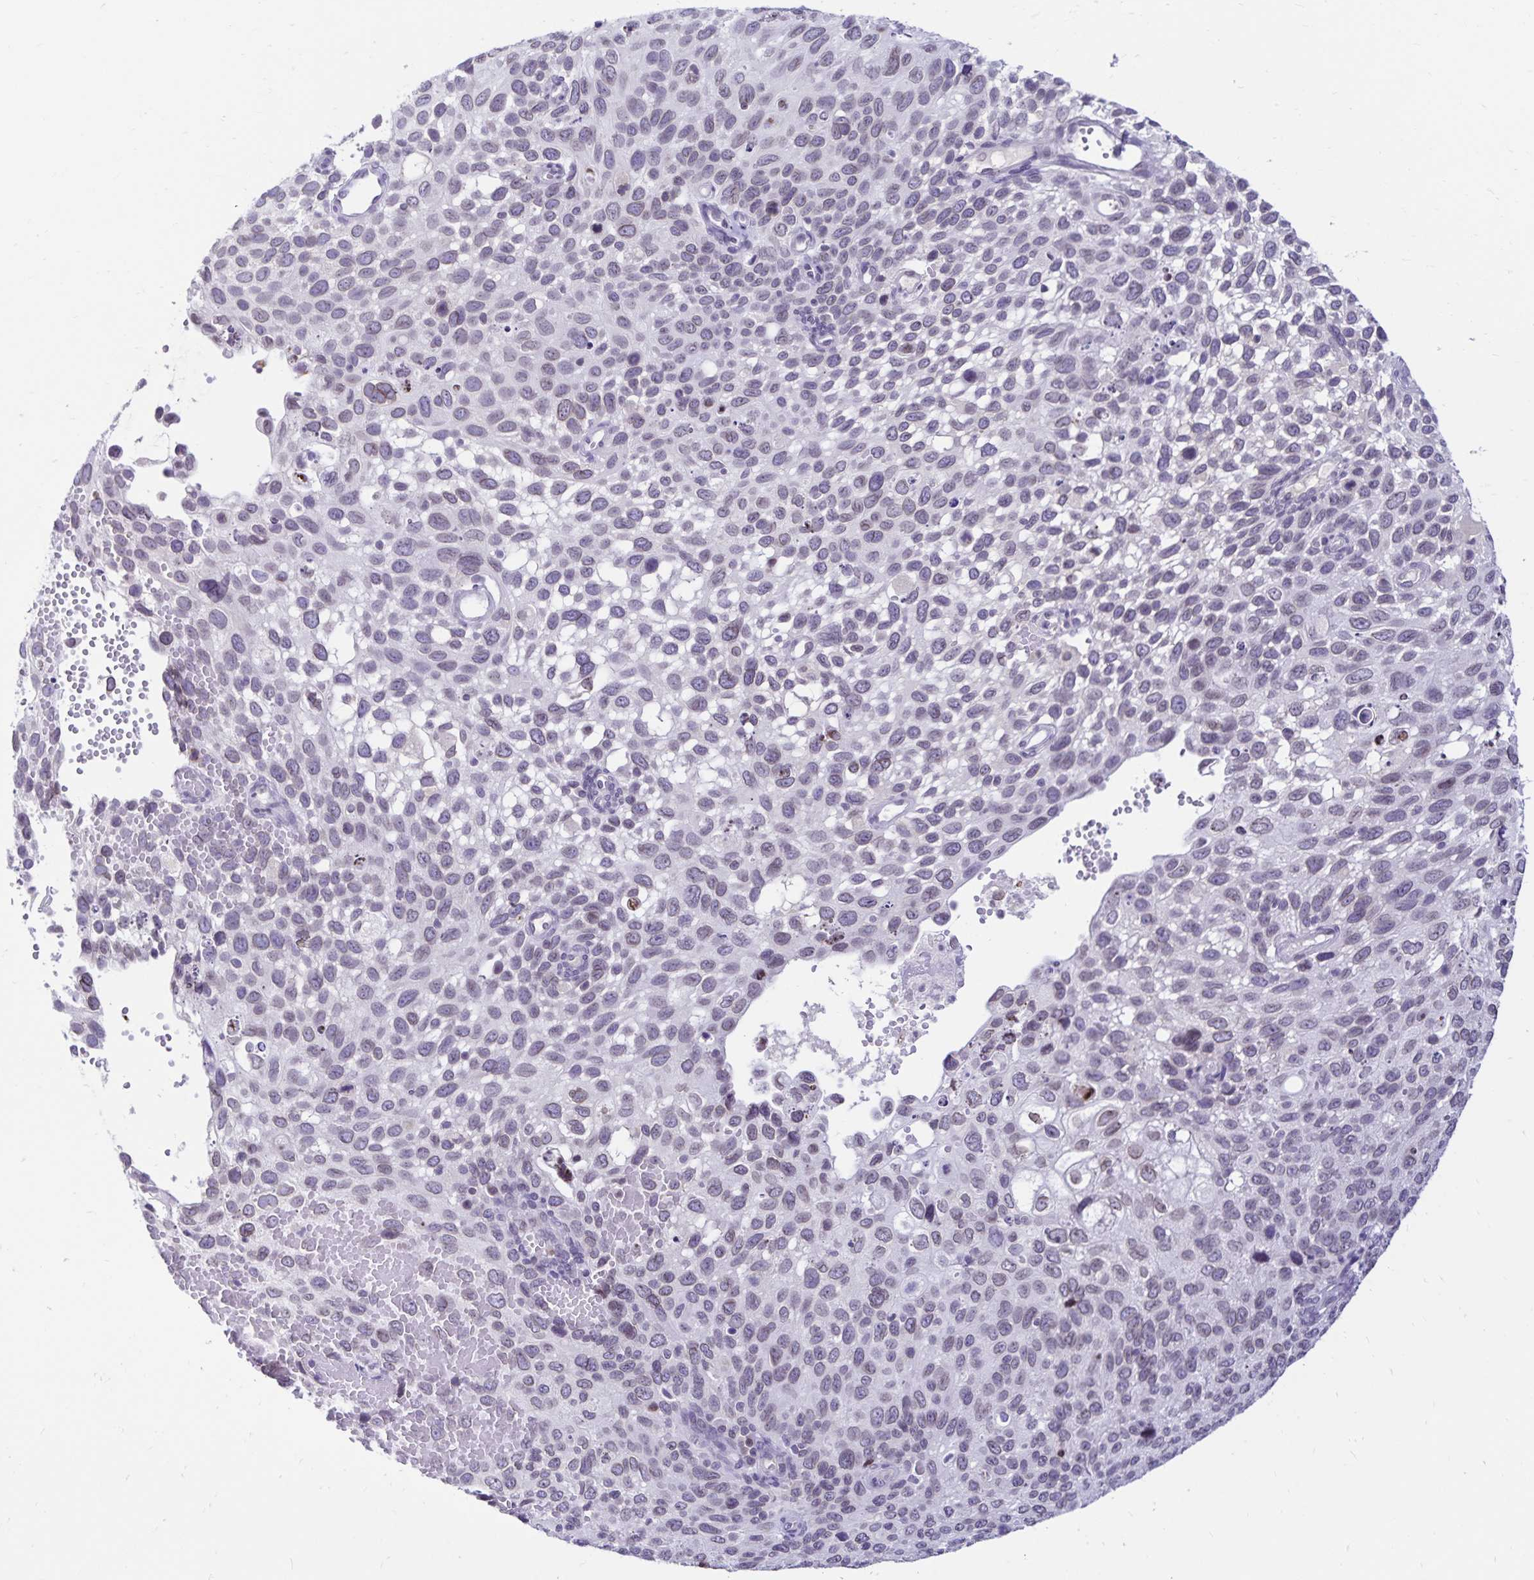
{"staining": {"intensity": "negative", "quantity": "none", "location": "none"}, "tissue": "cervical cancer", "cell_type": "Tumor cells", "image_type": "cancer", "snomed": [{"axis": "morphology", "description": "Squamous cell carcinoma, NOS"}, {"axis": "topography", "description": "Cervix"}], "caption": "This is an immunohistochemistry (IHC) micrograph of human cervical cancer (squamous cell carcinoma). There is no positivity in tumor cells.", "gene": "FAM166C", "patient": {"sex": "female", "age": 70}}